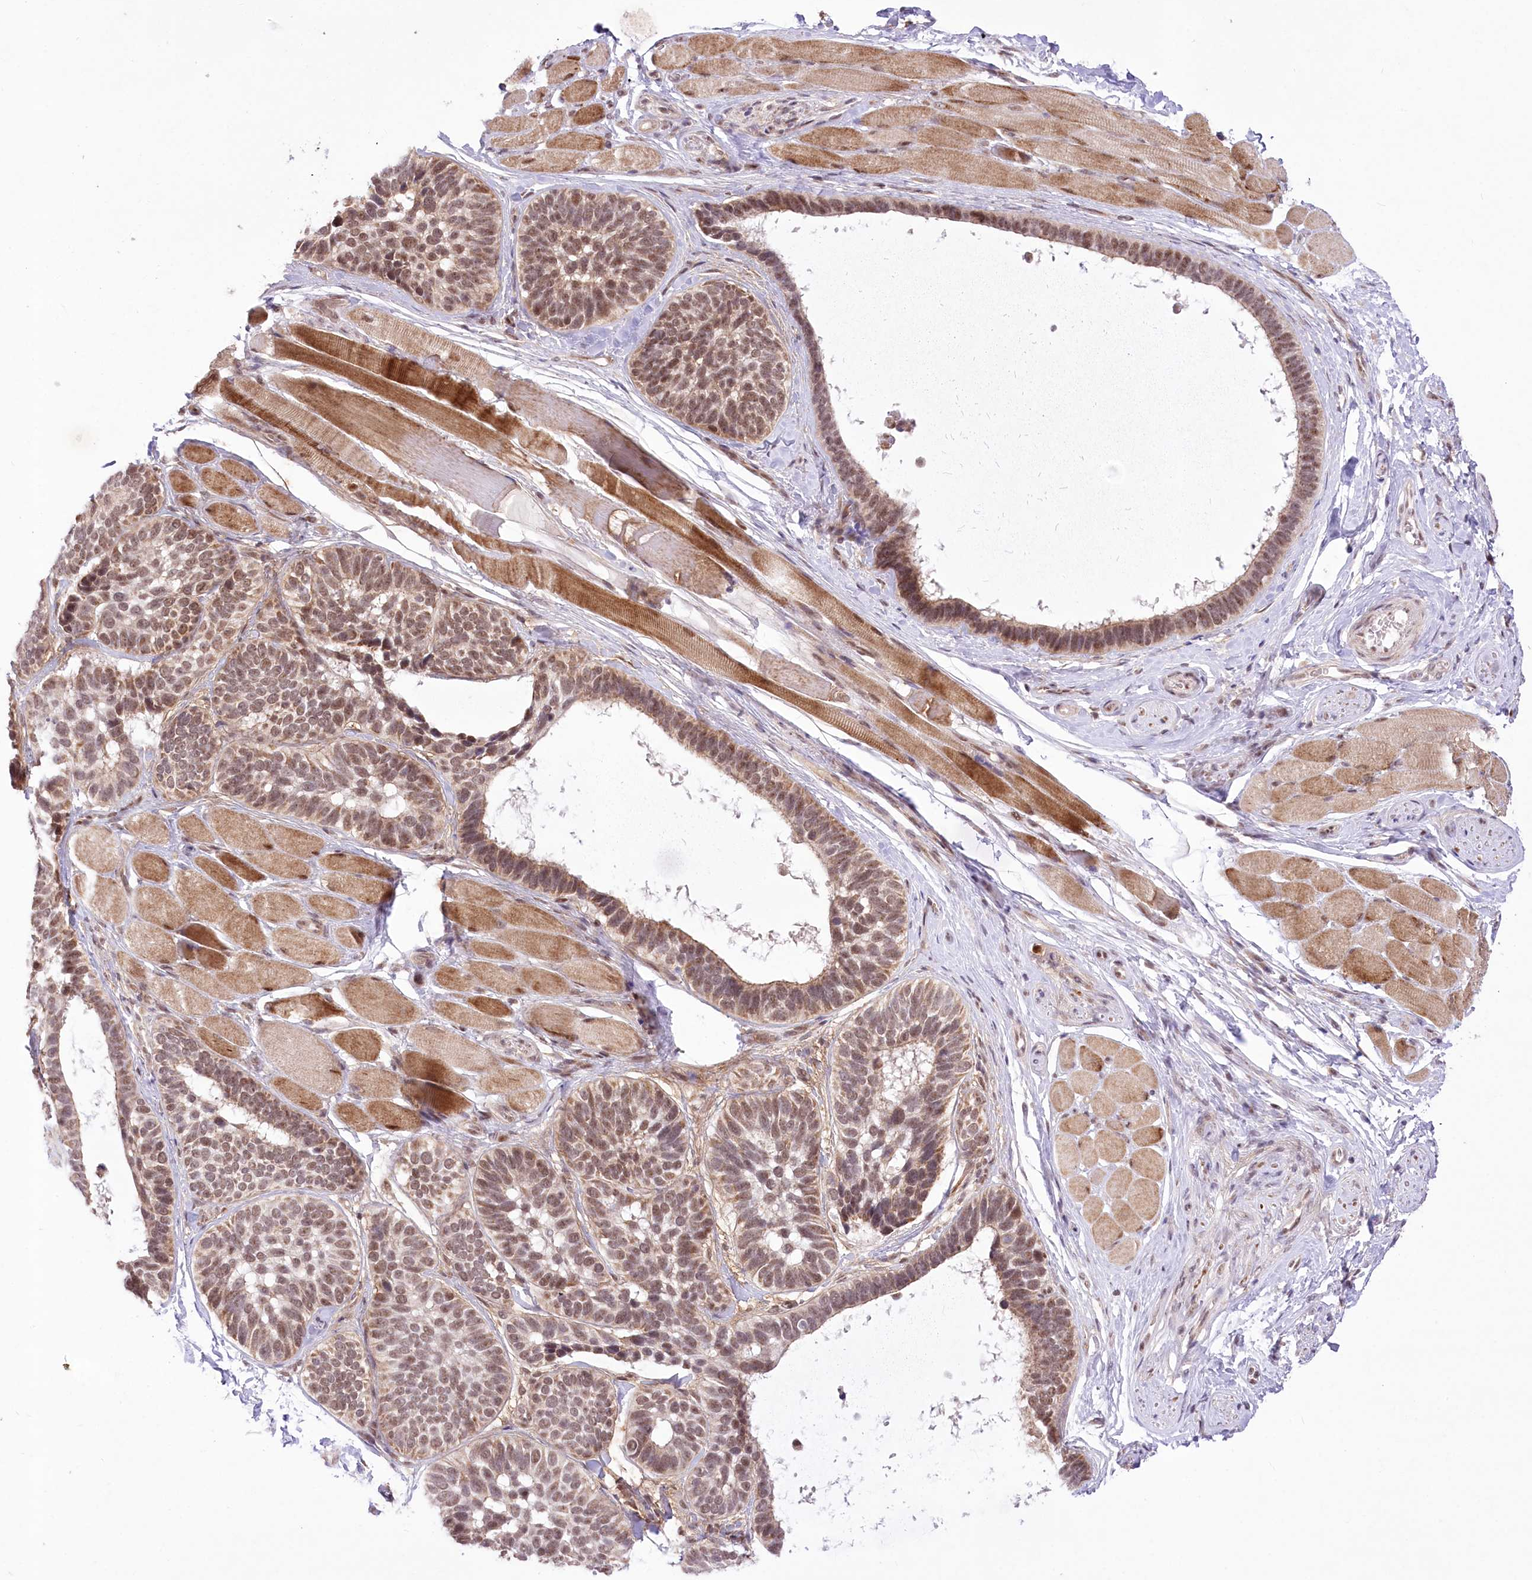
{"staining": {"intensity": "moderate", "quantity": "25%-75%", "location": "cytoplasmic/membranous,nuclear"}, "tissue": "skin cancer", "cell_type": "Tumor cells", "image_type": "cancer", "snomed": [{"axis": "morphology", "description": "Basal cell carcinoma"}, {"axis": "topography", "description": "Skin"}], "caption": "Basal cell carcinoma (skin) stained with a brown dye shows moderate cytoplasmic/membranous and nuclear positive staining in approximately 25%-75% of tumor cells.", "gene": "ZMAT2", "patient": {"sex": "male", "age": 62}}